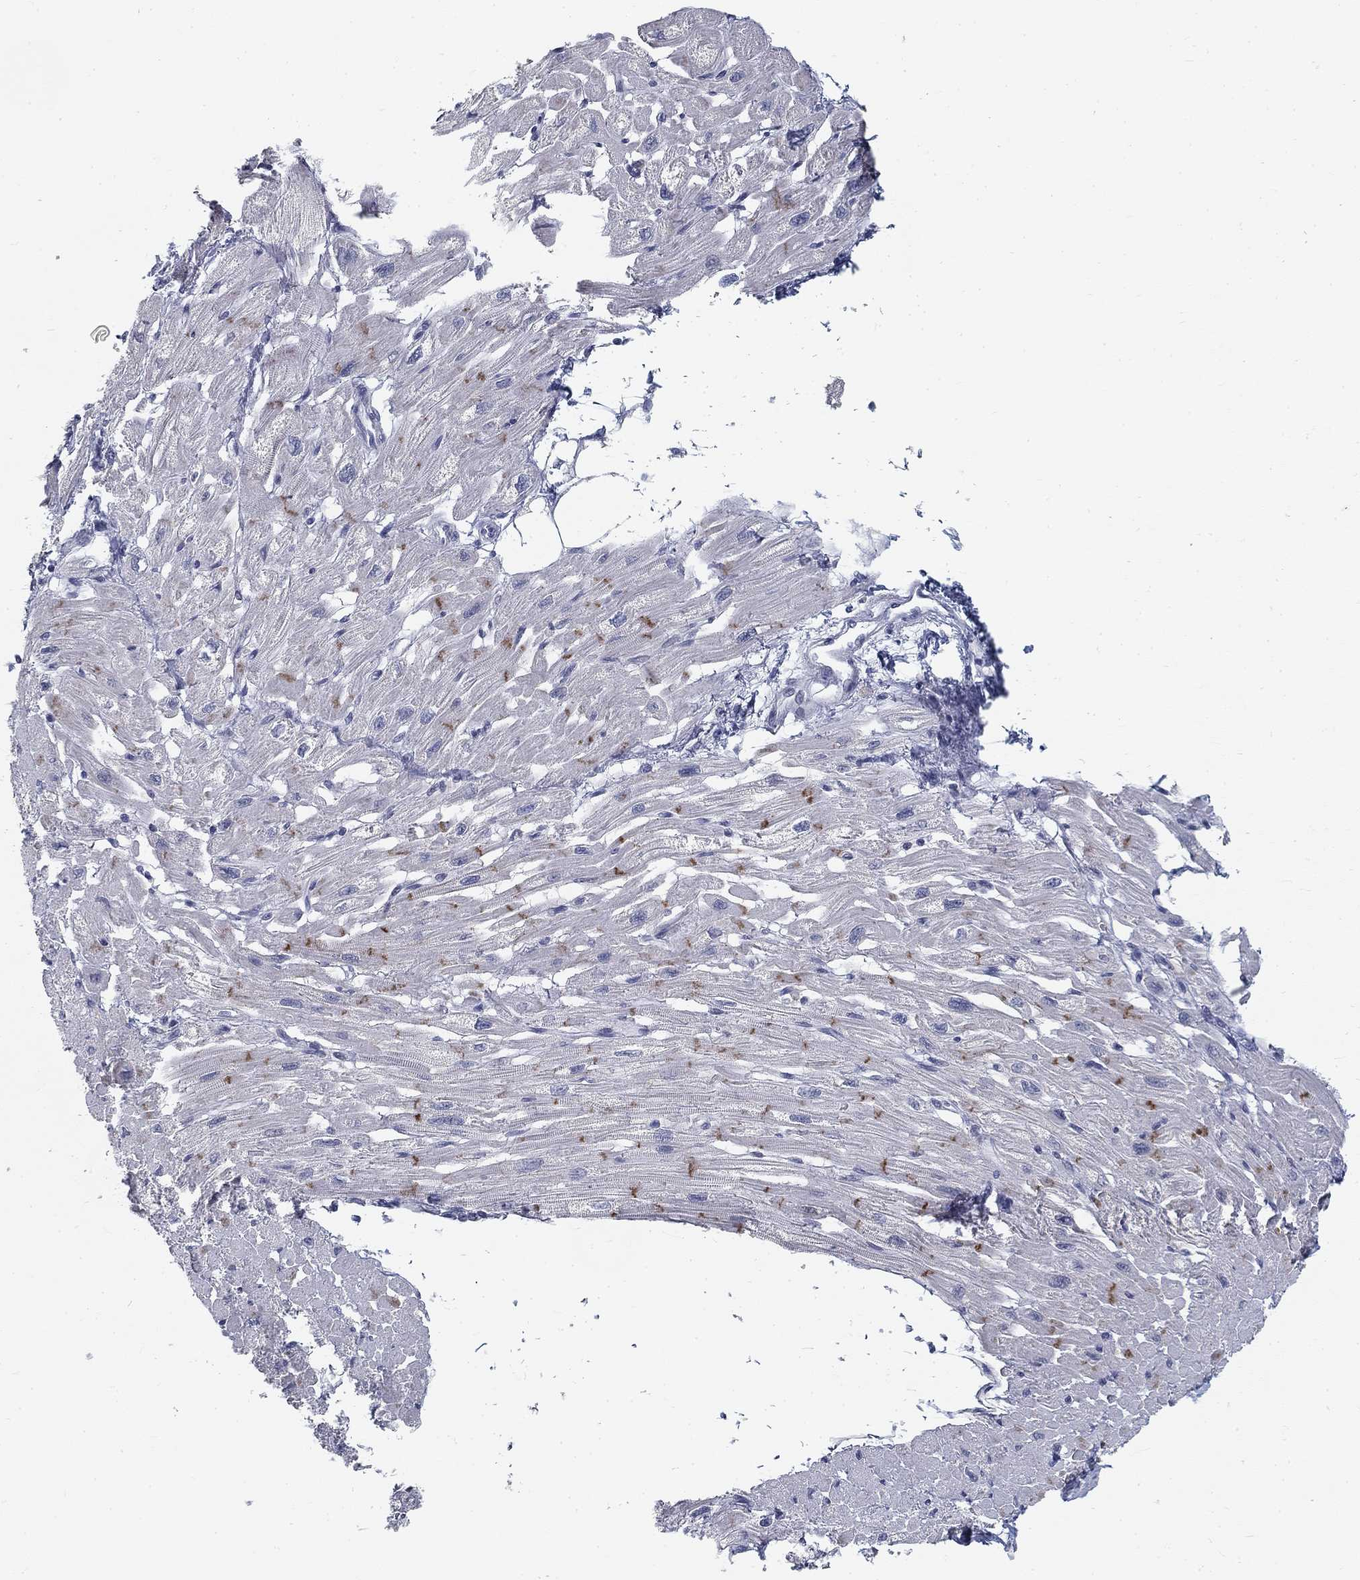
{"staining": {"intensity": "strong", "quantity": "25%-75%", "location": "cytoplasmic/membranous"}, "tissue": "heart muscle", "cell_type": "Cardiomyocytes", "image_type": "normal", "snomed": [{"axis": "morphology", "description": "Normal tissue, NOS"}, {"axis": "topography", "description": "Heart"}], "caption": "Immunohistochemical staining of benign heart muscle demonstrates 25%-75% levels of strong cytoplasmic/membranous protein positivity in about 25%-75% of cardiomyocytes. Using DAB (3,3'-diaminobenzidine) (brown) and hematoxylin (blue) stains, captured at high magnification using brightfield microscopy.", "gene": "ATP1A3", "patient": {"sex": "male", "age": 66}}